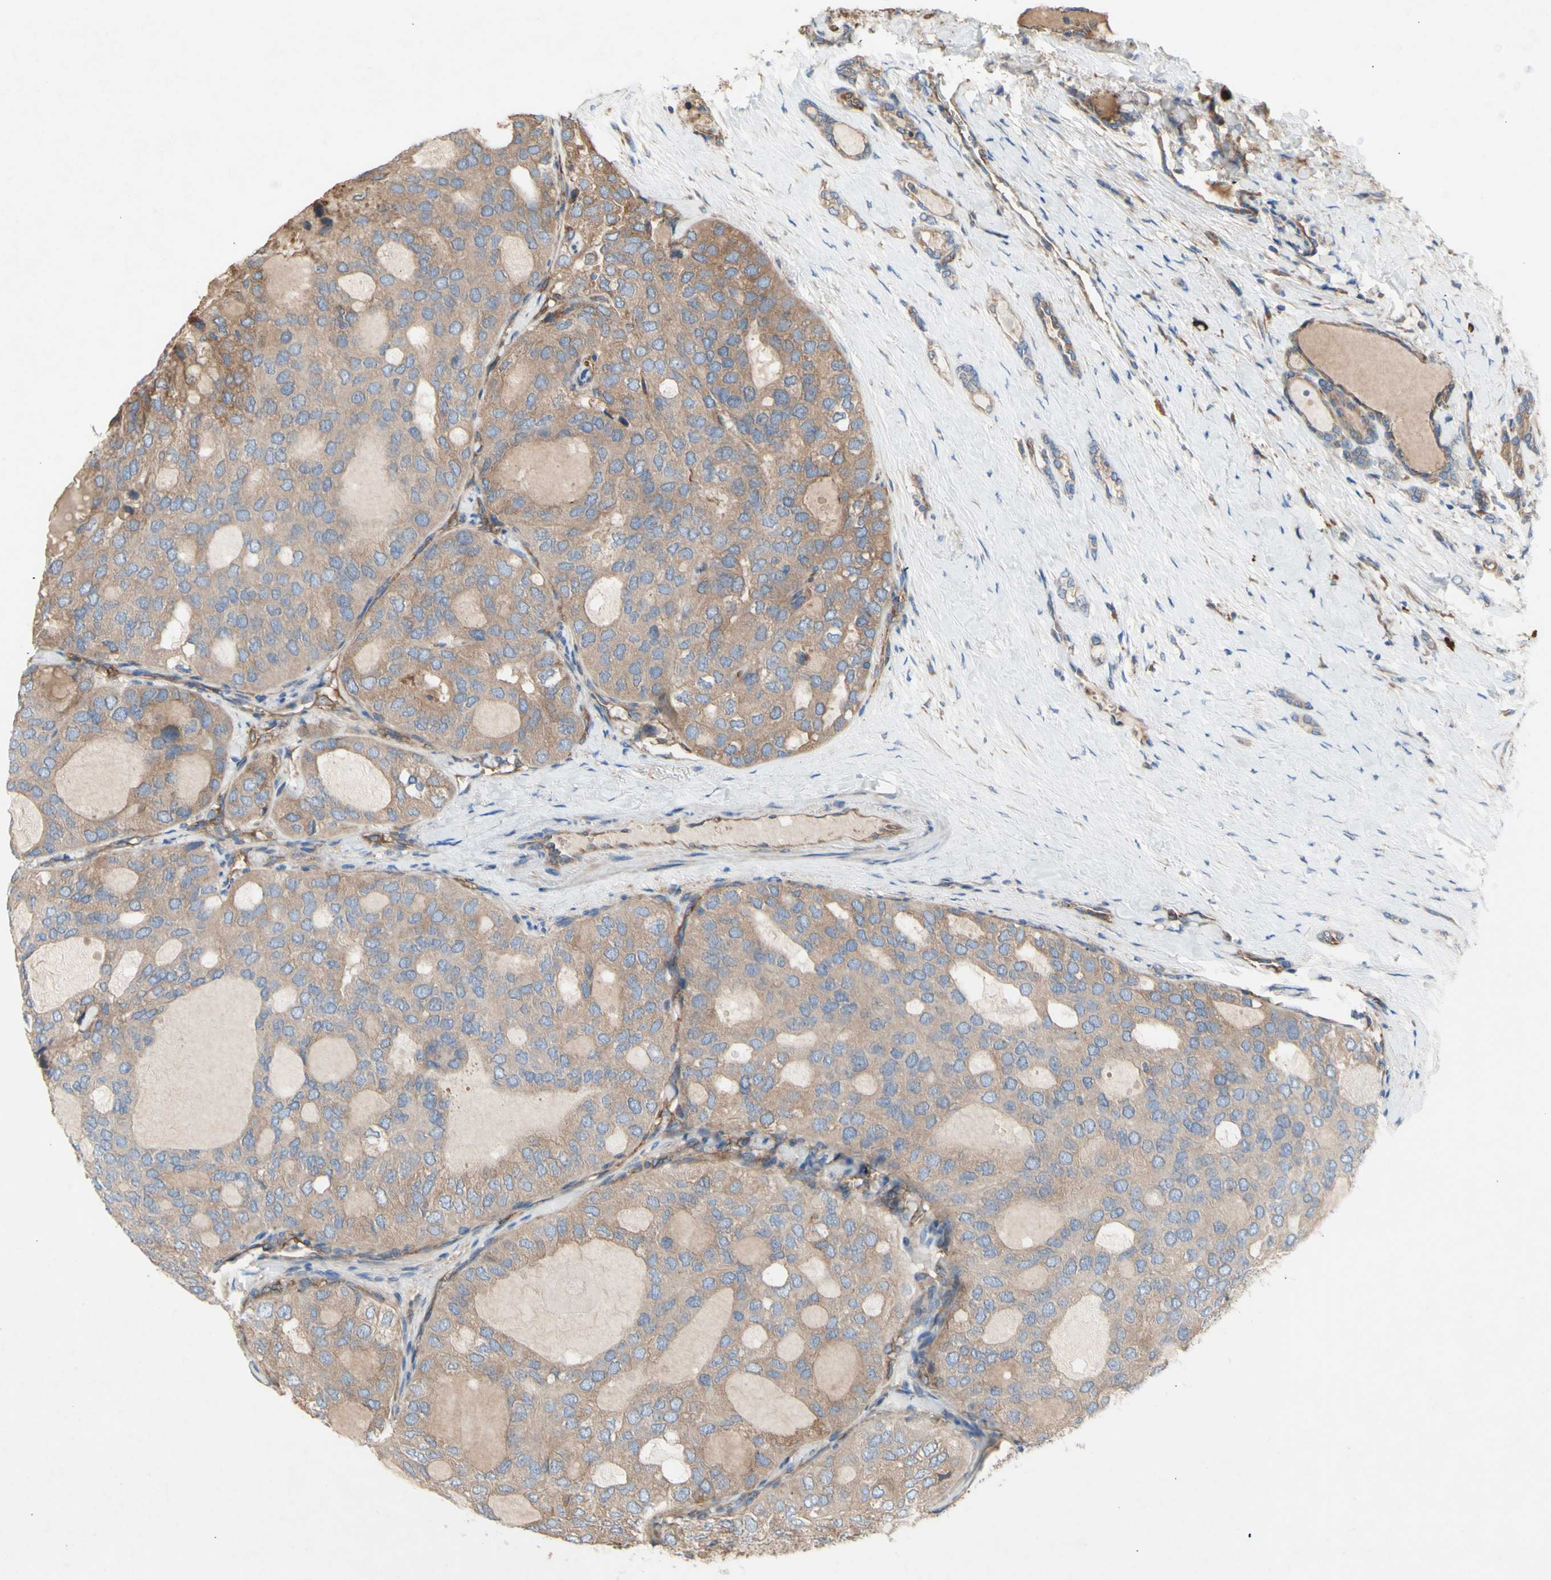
{"staining": {"intensity": "weak", "quantity": ">75%", "location": "cytoplasmic/membranous"}, "tissue": "thyroid cancer", "cell_type": "Tumor cells", "image_type": "cancer", "snomed": [{"axis": "morphology", "description": "Follicular adenoma carcinoma, NOS"}, {"axis": "topography", "description": "Thyroid gland"}], "caption": "A brown stain highlights weak cytoplasmic/membranous staining of a protein in human thyroid follicular adenoma carcinoma tumor cells.", "gene": "KLC1", "patient": {"sex": "male", "age": 75}}